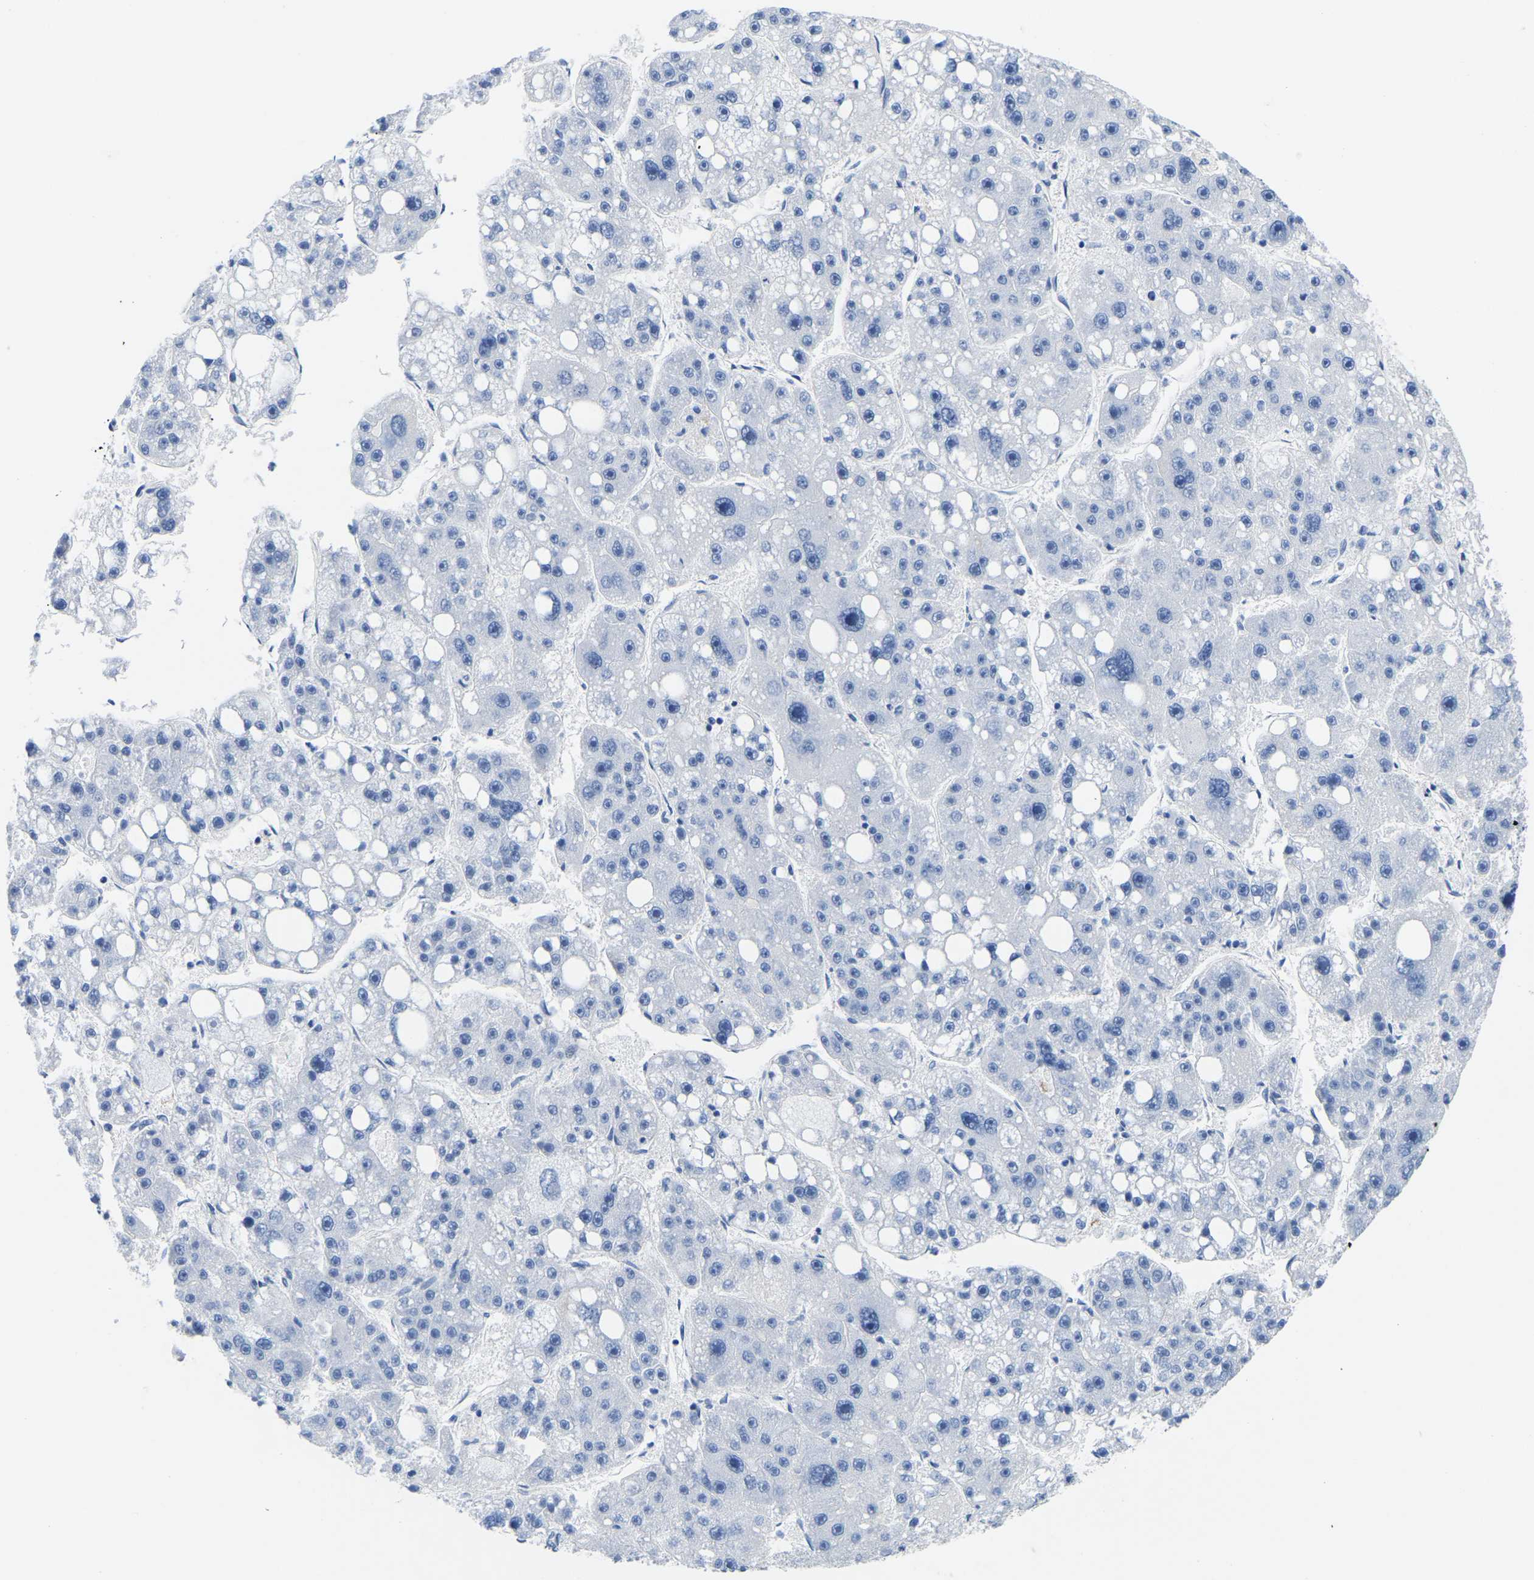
{"staining": {"intensity": "negative", "quantity": "none", "location": "none"}, "tissue": "liver cancer", "cell_type": "Tumor cells", "image_type": "cancer", "snomed": [{"axis": "morphology", "description": "Carcinoma, Hepatocellular, NOS"}, {"axis": "topography", "description": "Liver"}], "caption": "Immunohistochemistry micrograph of liver cancer (hepatocellular carcinoma) stained for a protein (brown), which reveals no expression in tumor cells.", "gene": "UPK3A", "patient": {"sex": "female", "age": 61}}